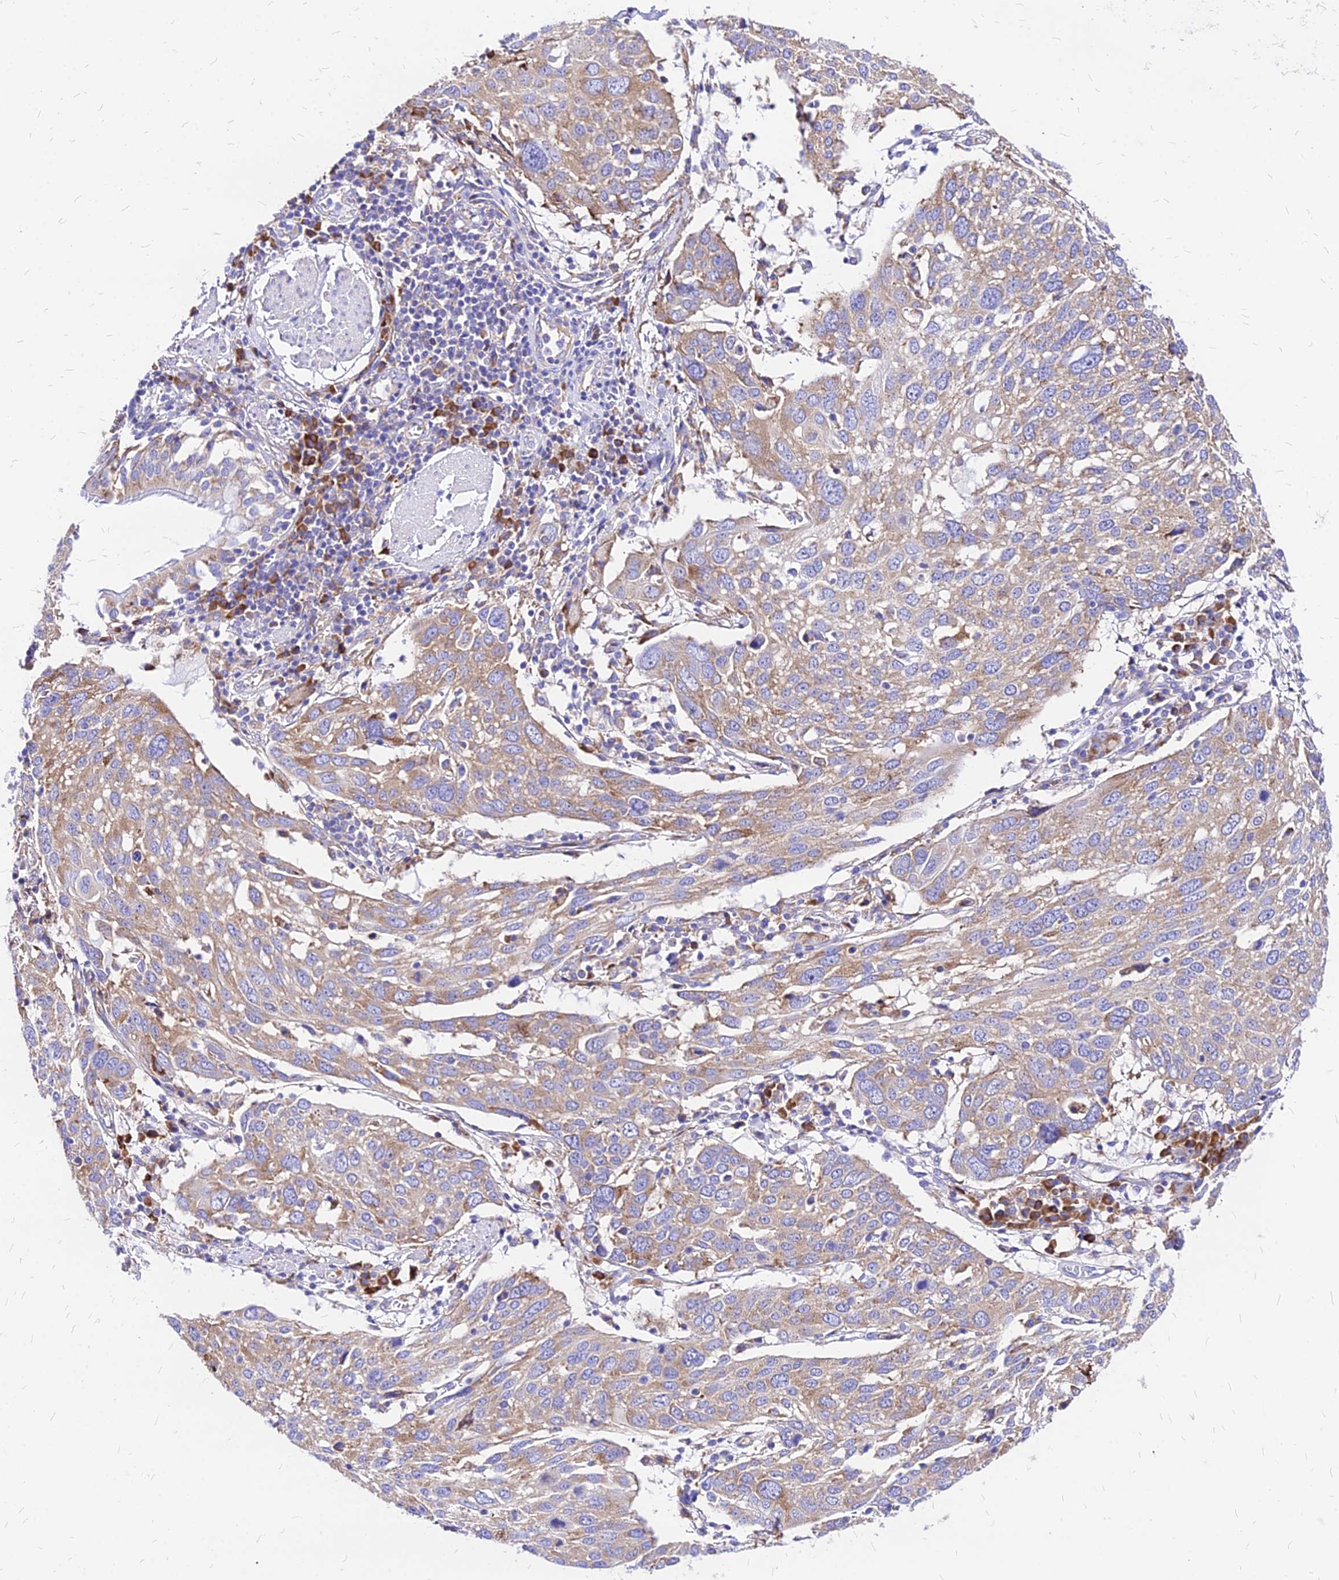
{"staining": {"intensity": "weak", "quantity": ">75%", "location": "cytoplasmic/membranous"}, "tissue": "lung cancer", "cell_type": "Tumor cells", "image_type": "cancer", "snomed": [{"axis": "morphology", "description": "Squamous cell carcinoma, NOS"}, {"axis": "topography", "description": "Lung"}], "caption": "Immunohistochemistry (DAB (3,3'-diaminobenzidine)) staining of lung cancer exhibits weak cytoplasmic/membranous protein staining in about >75% of tumor cells.", "gene": "RPL19", "patient": {"sex": "male", "age": 65}}